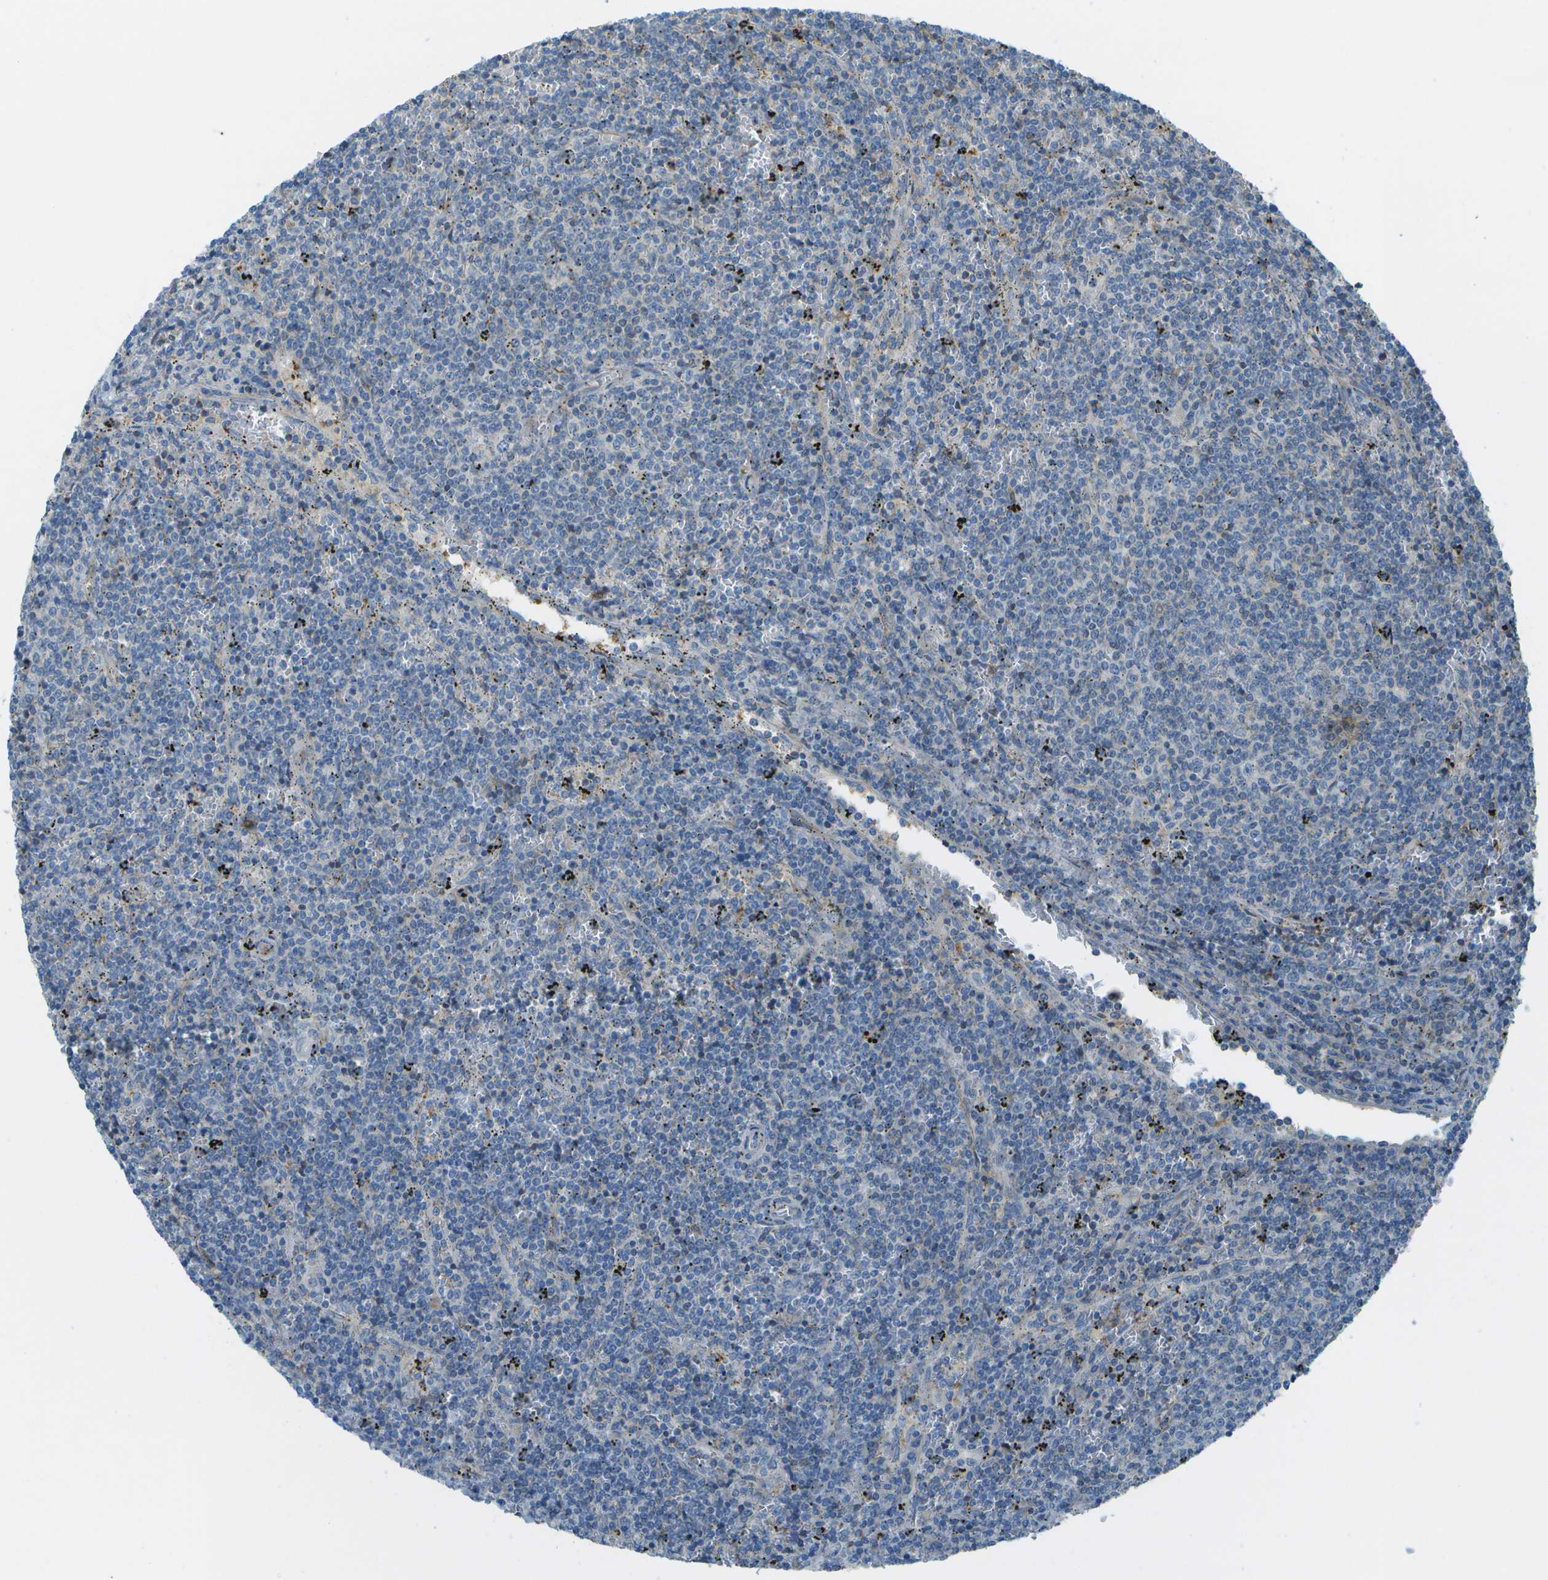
{"staining": {"intensity": "negative", "quantity": "none", "location": "none"}, "tissue": "lymphoma", "cell_type": "Tumor cells", "image_type": "cancer", "snomed": [{"axis": "morphology", "description": "Malignant lymphoma, non-Hodgkin's type, Low grade"}, {"axis": "topography", "description": "Spleen"}], "caption": "Immunohistochemical staining of lymphoma displays no significant positivity in tumor cells.", "gene": "LRRC66", "patient": {"sex": "female", "age": 50}}